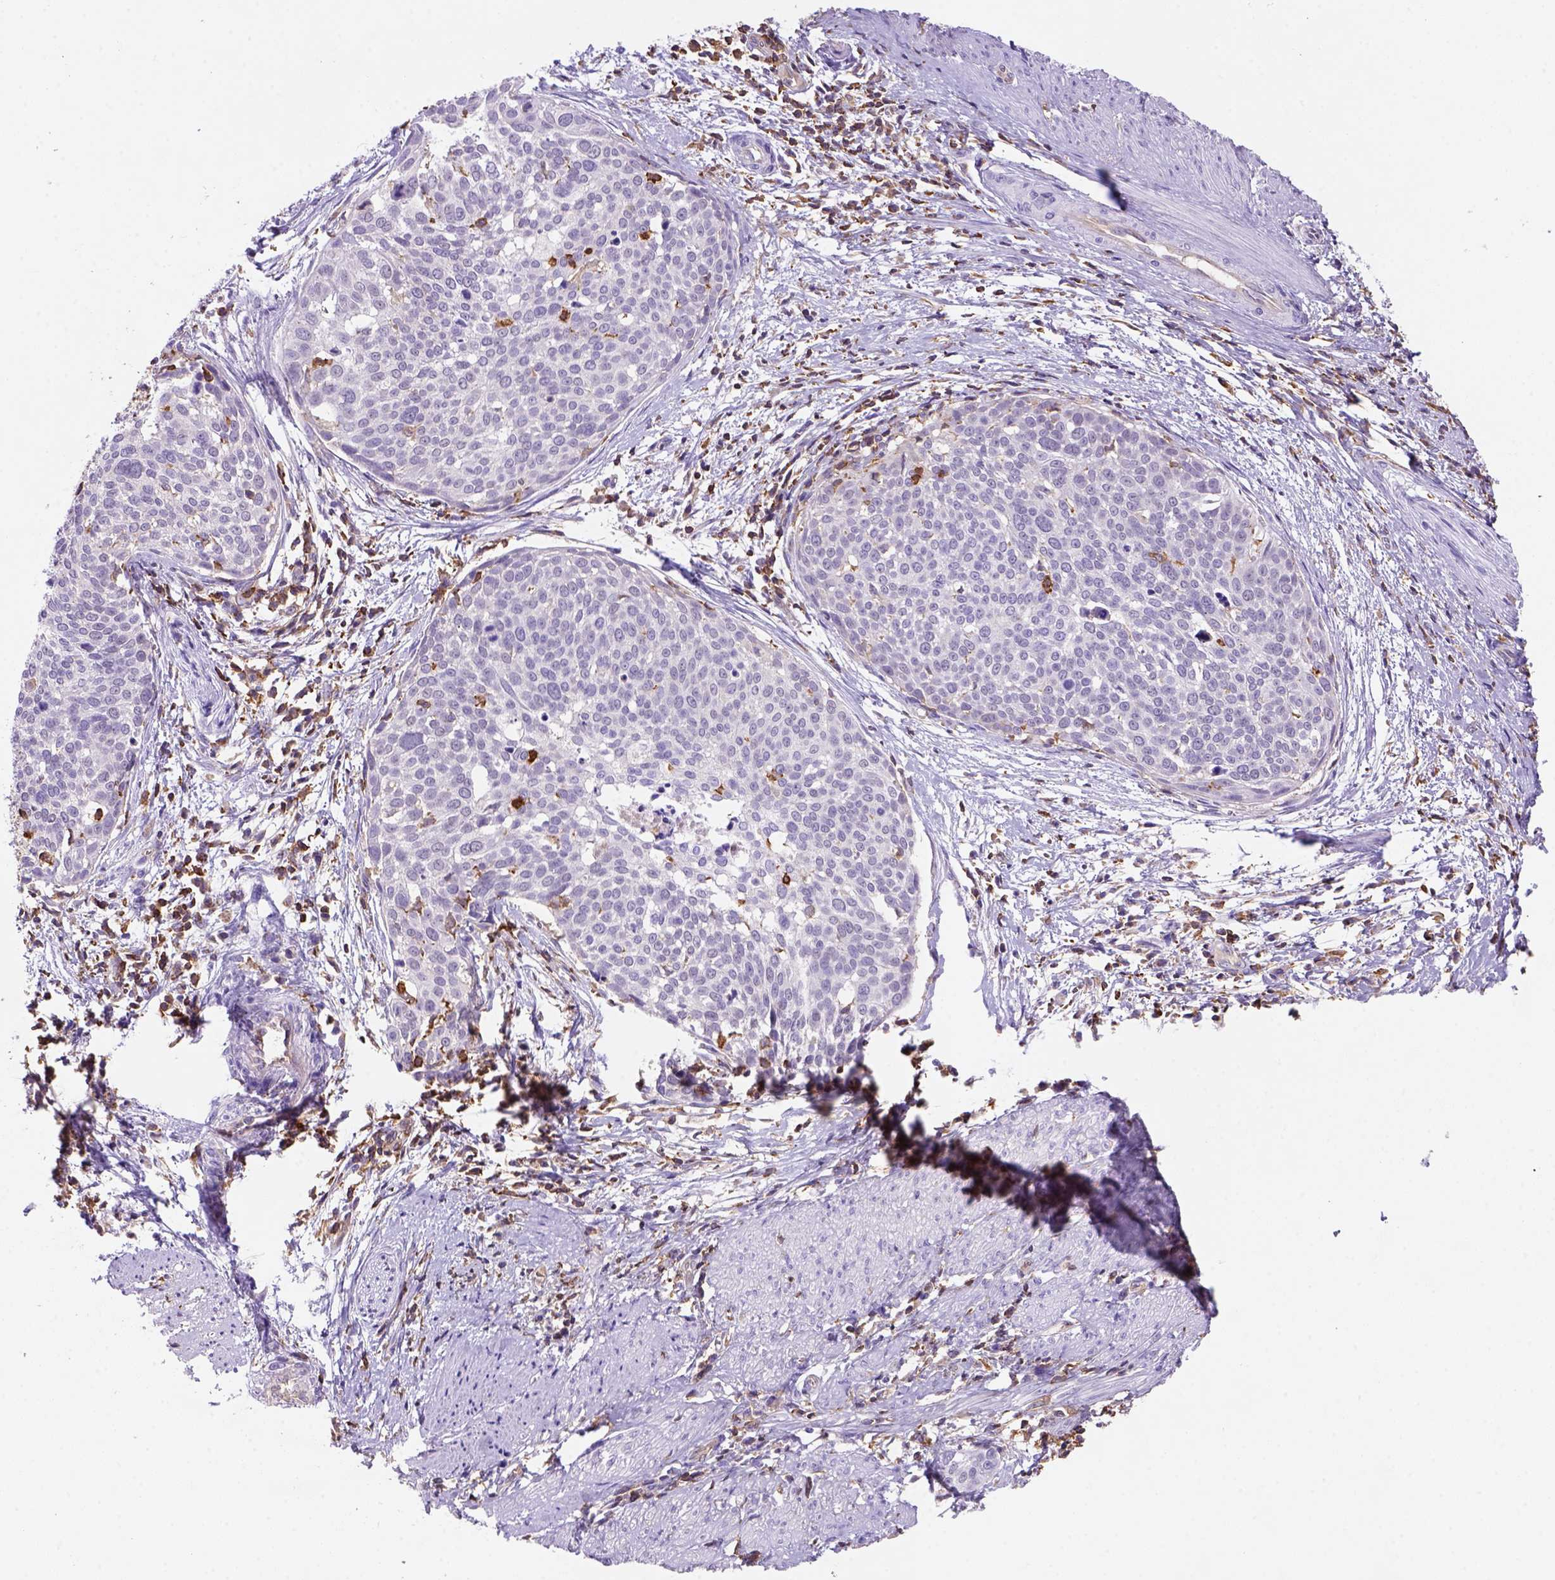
{"staining": {"intensity": "negative", "quantity": "none", "location": "none"}, "tissue": "cervical cancer", "cell_type": "Tumor cells", "image_type": "cancer", "snomed": [{"axis": "morphology", "description": "Squamous cell carcinoma, NOS"}, {"axis": "topography", "description": "Cervix"}], "caption": "Cervical squamous cell carcinoma stained for a protein using immunohistochemistry (IHC) exhibits no positivity tumor cells.", "gene": "INPP5D", "patient": {"sex": "female", "age": 39}}